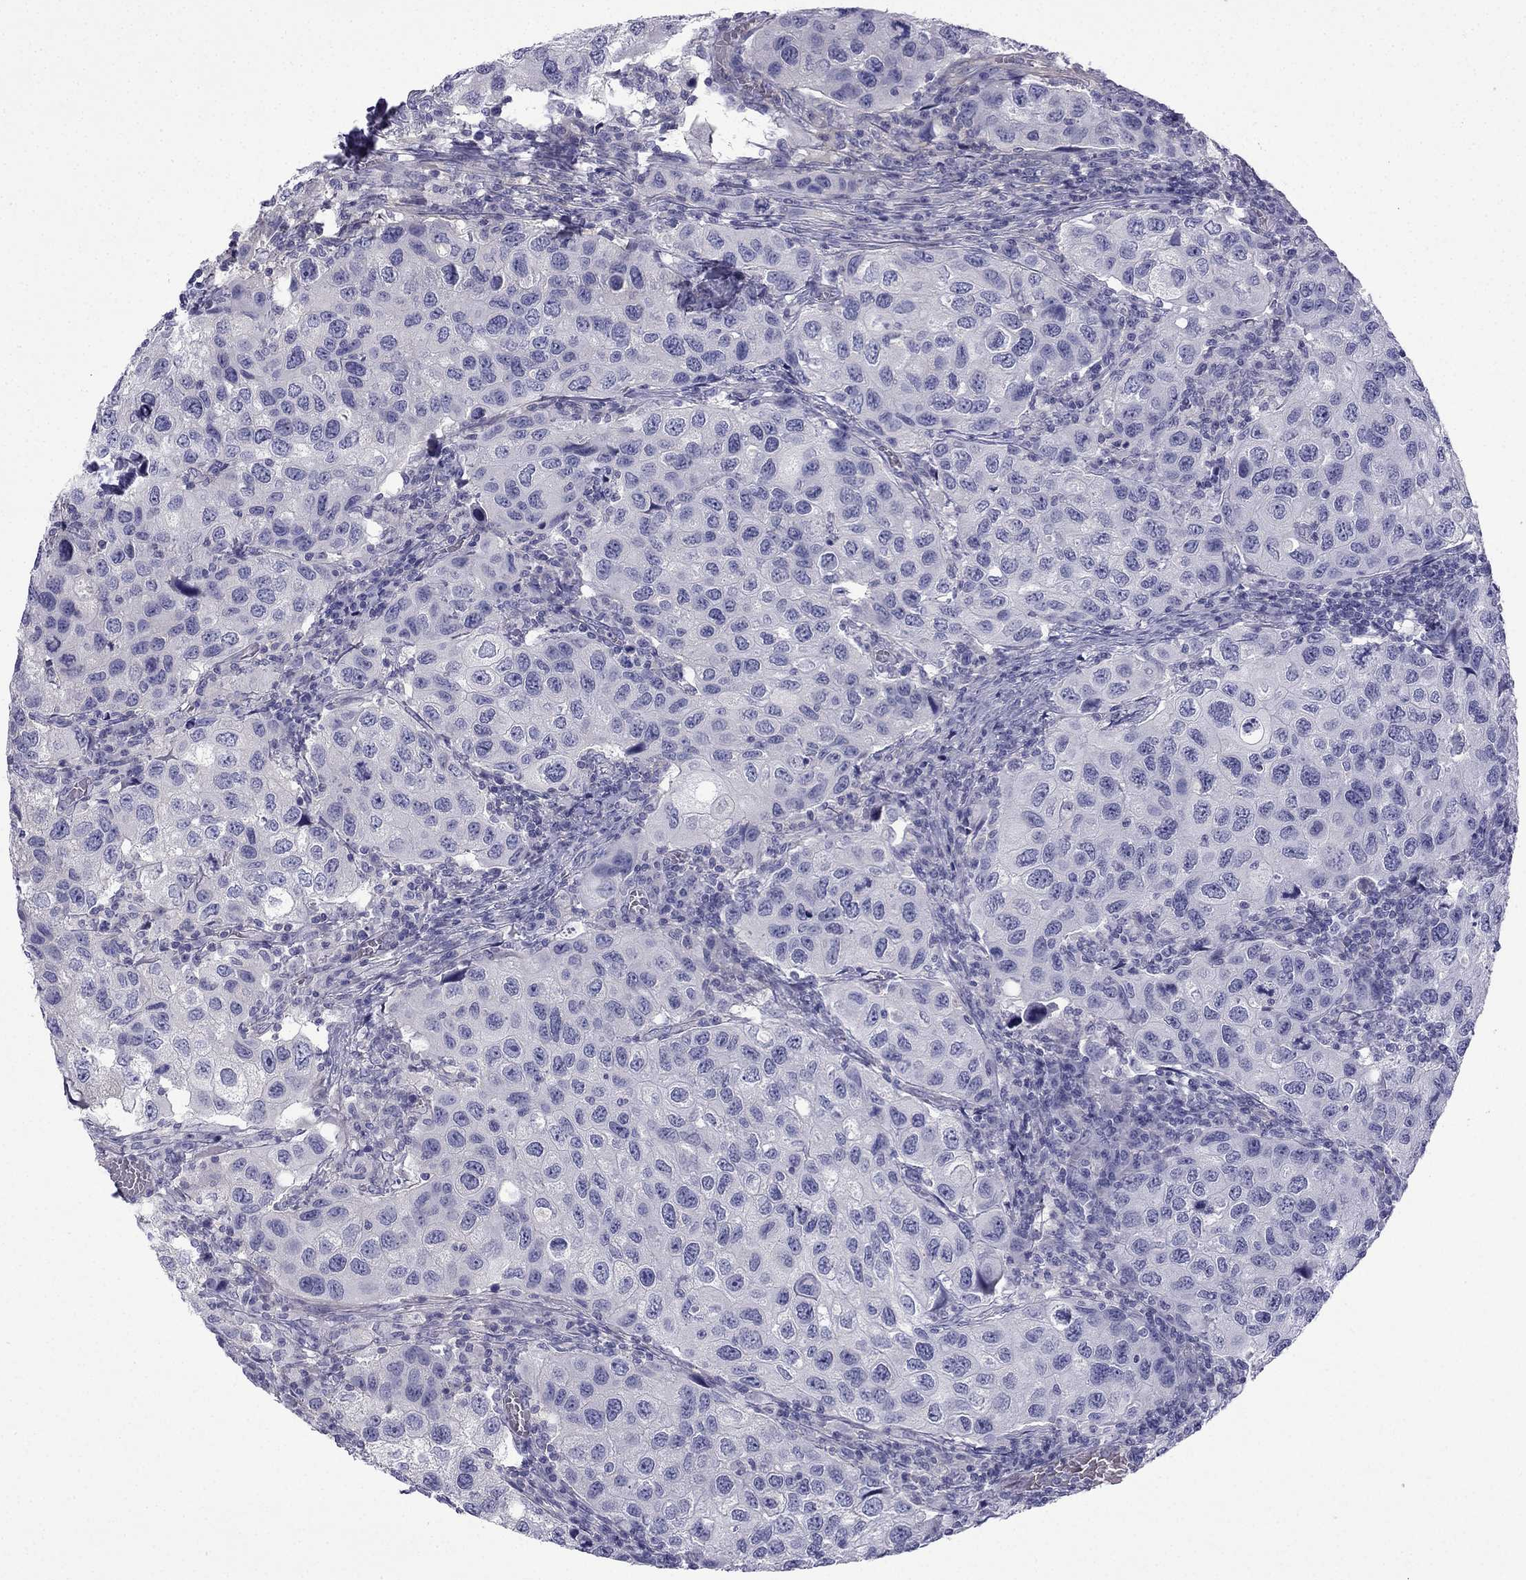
{"staining": {"intensity": "negative", "quantity": "none", "location": "none"}, "tissue": "urothelial cancer", "cell_type": "Tumor cells", "image_type": "cancer", "snomed": [{"axis": "morphology", "description": "Urothelial carcinoma, High grade"}, {"axis": "topography", "description": "Urinary bladder"}], "caption": "This is a image of IHC staining of urothelial cancer, which shows no expression in tumor cells.", "gene": "GJA8", "patient": {"sex": "male", "age": 79}}